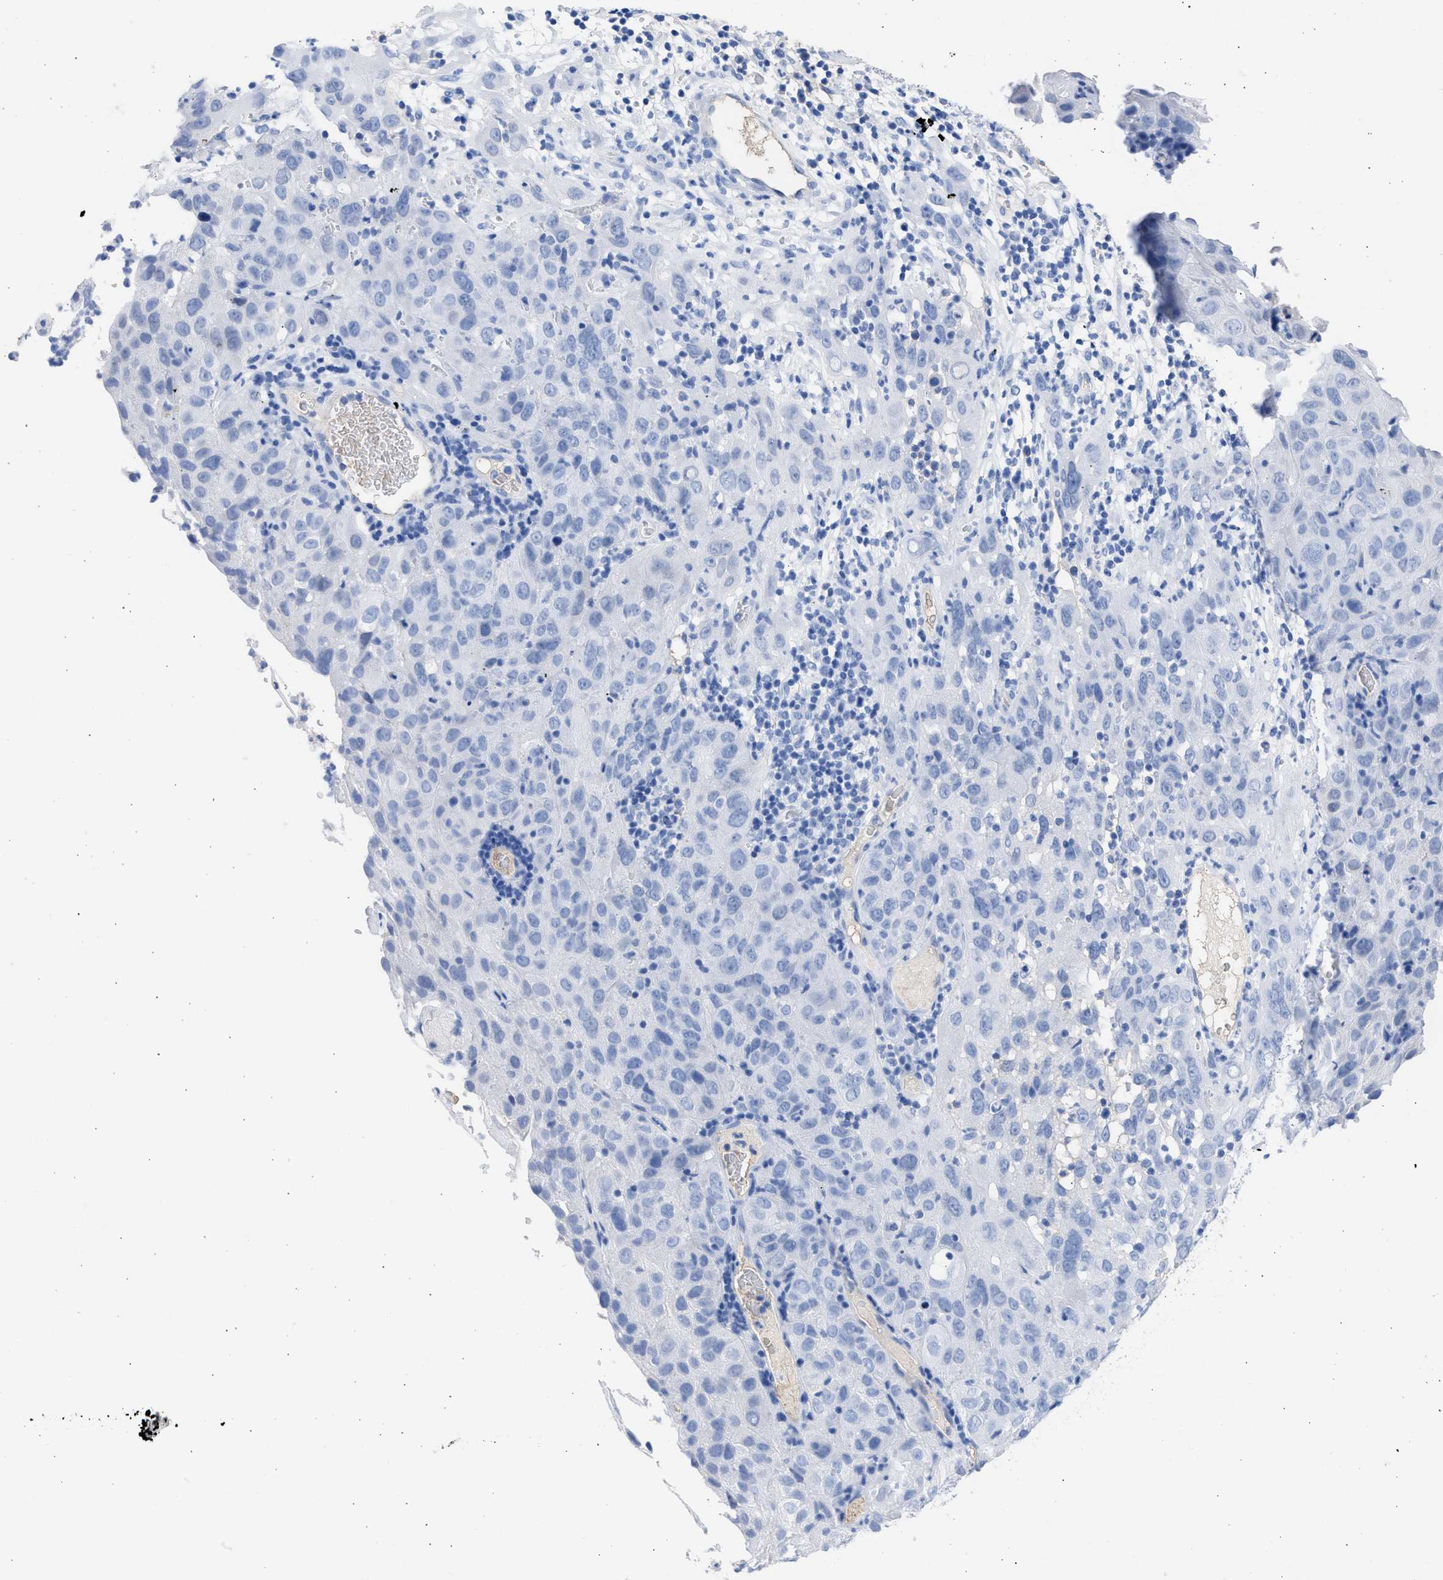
{"staining": {"intensity": "negative", "quantity": "none", "location": "none"}, "tissue": "cervical cancer", "cell_type": "Tumor cells", "image_type": "cancer", "snomed": [{"axis": "morphology", "description": "Squamous cell carcinoma, NOS"}, {"axis": "topography", "description": "Cervix"}], "caption": "Immunohistochemistry (IHC) photomicrograph of neoplastic tissue: cervical squamous cell carcinoma stained with DAB shows no significant protein positivity in tumor cells.", "gene": "RSPH1", "patient": {"sex": "female", "age": 32}}